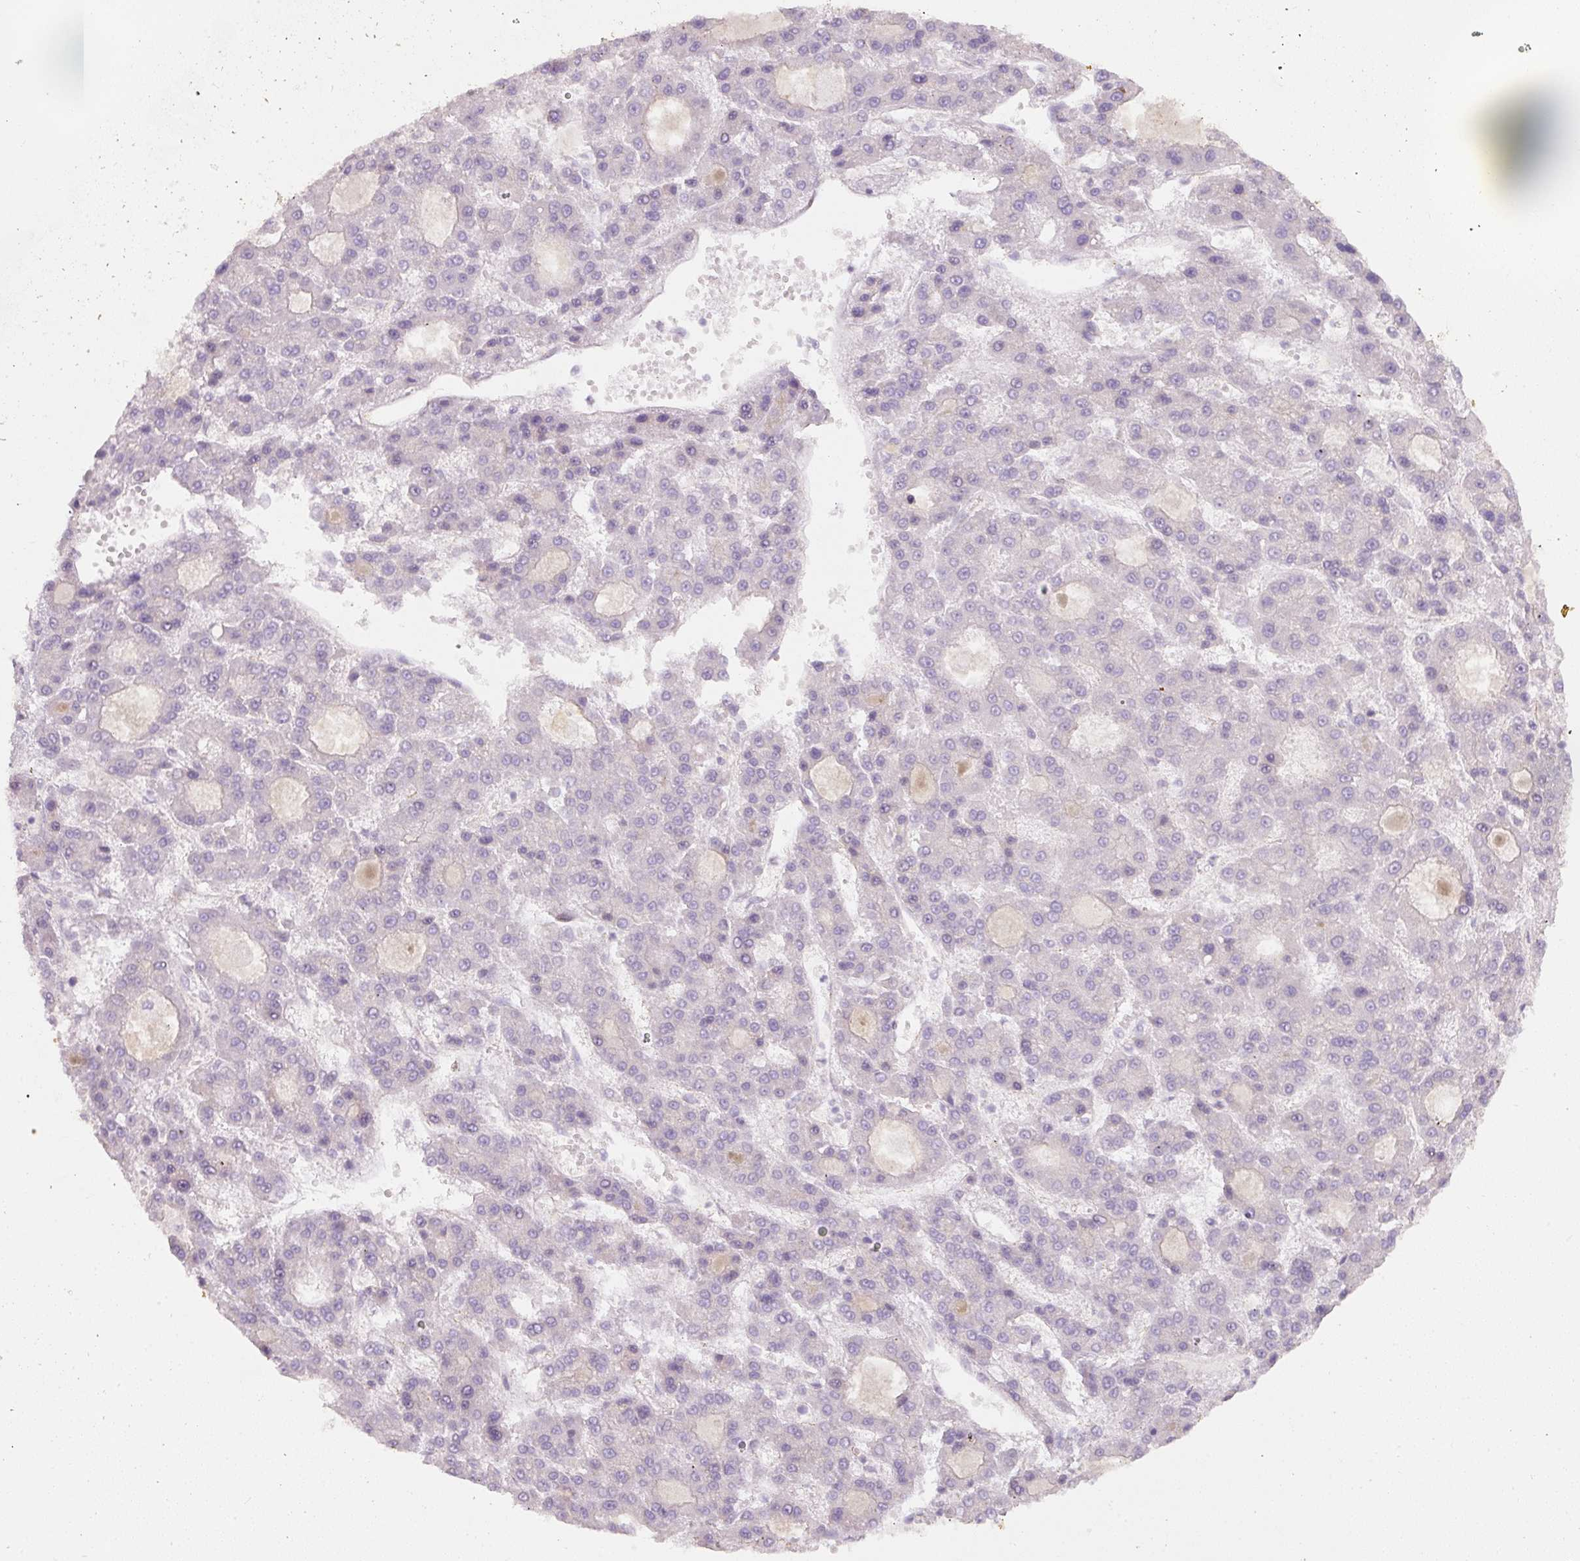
{"staining": {"intensity": "negative", "quantity": "none", "location": "none"}, "tissue": "liver cancer", "cell_type": "Tumor cells", "image_type": "cancer", "snomed": [{"axis": "morphology", "description": "Carcinoma, Hepatocellular, NOS"}, {"axis": "topography", "description": "Liver"}], "caption": "Immunohistochemistry micrograph of human hepatocellular carcinoma (liver) stained for a protein (brown), which exhibits no positivity in tumor cells.", "gene": "NBPF11", "patient": {"sex": "male", "age": 70}}